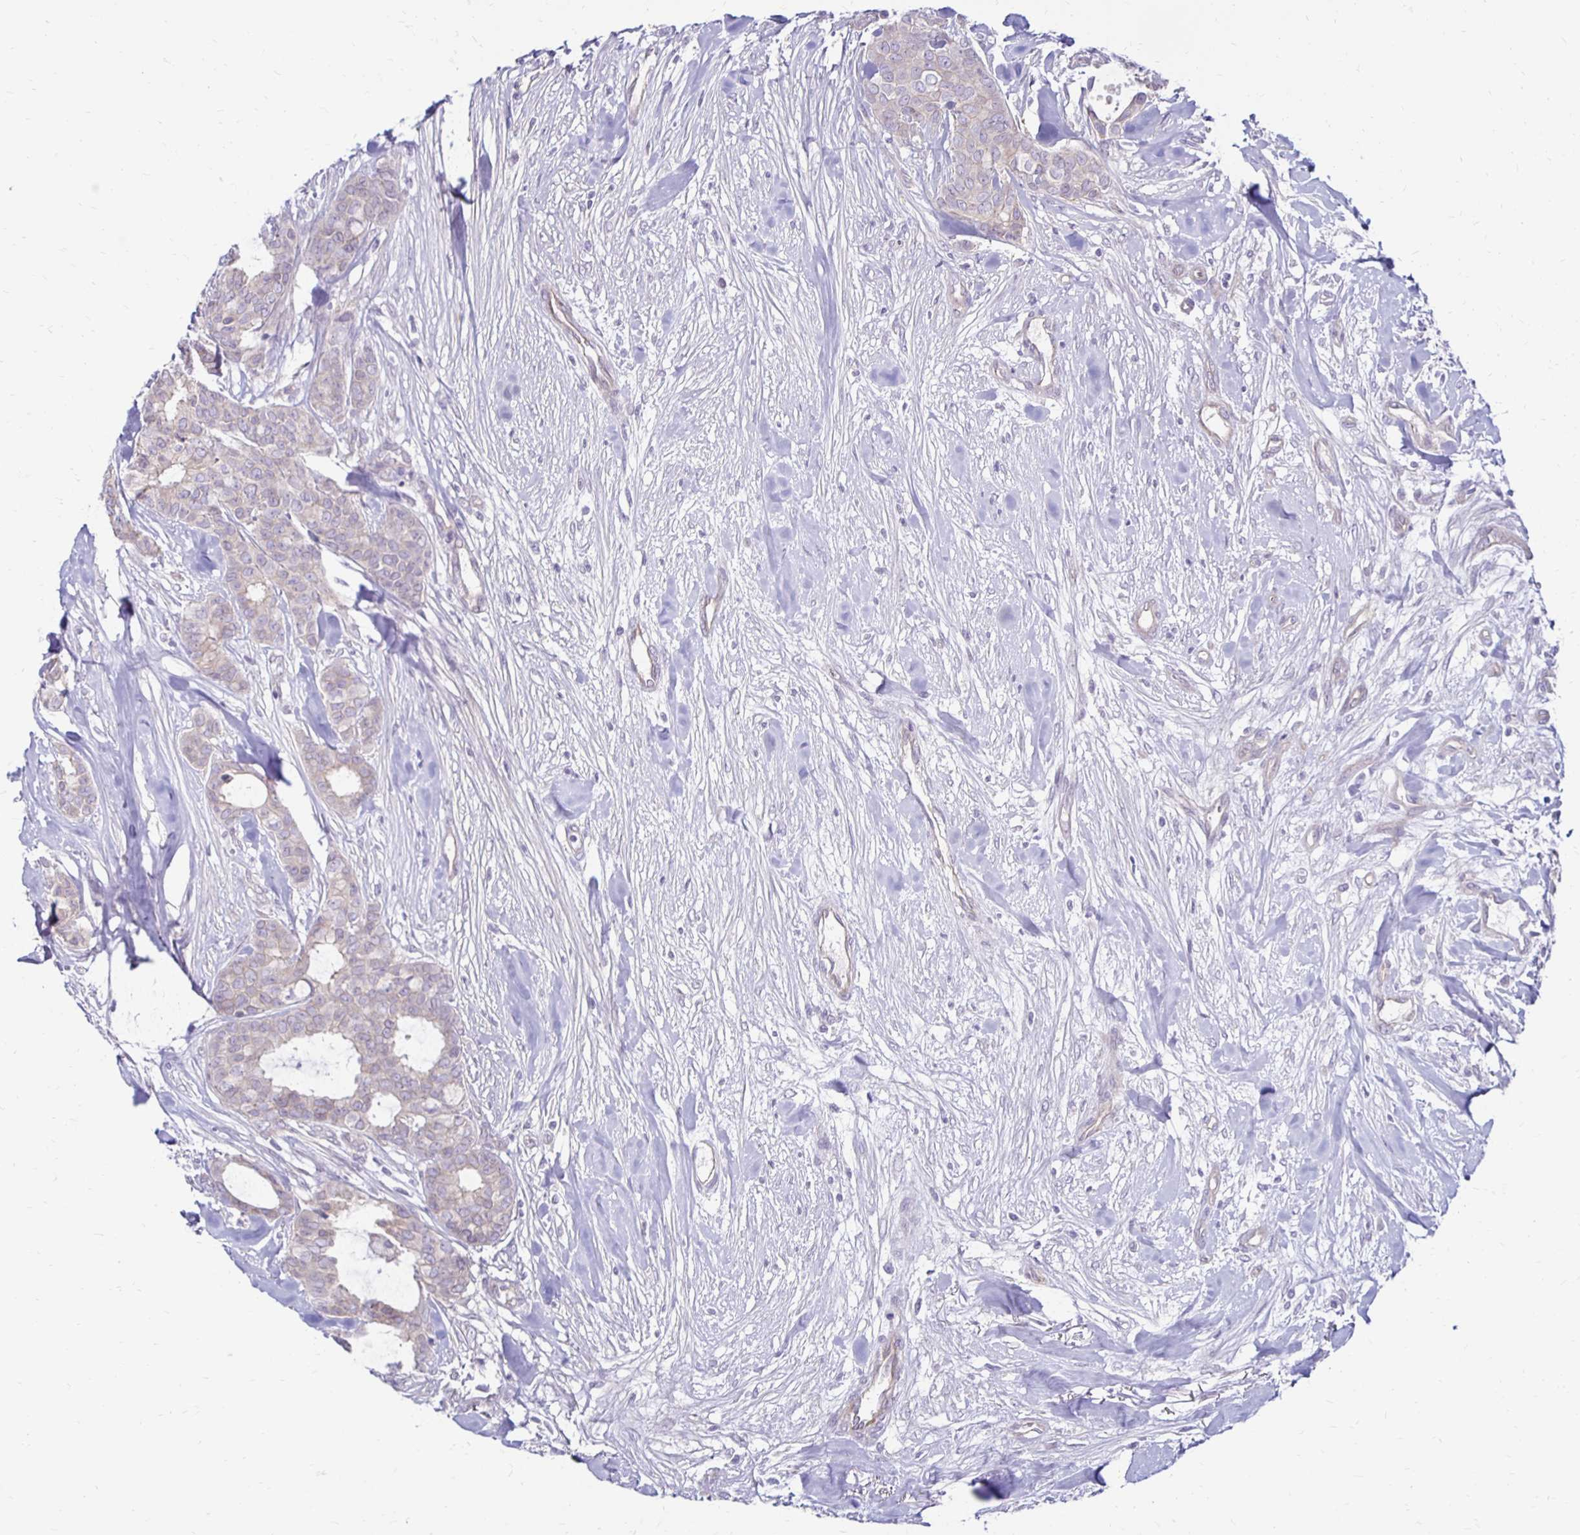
{"staining": {"intensity": "negative", "quantity": "none", "location": "none"}, "tissue": "breast cancer", "cell_type": "Tumor cells", "image_type": "cancer", "snomed": [{"axis": "morphology", "description": "Duct carcinoma"}, {"axis": "topography", "description": "Breast"}], "caption": "A high-resolution image shows immunohistochemistry staining of invasive ductal carcinoma (breast), which reveals no significant positivity in tumor cells.", "gene": "KATNBL1", "patient": {"sex": "female", "age": 84}}